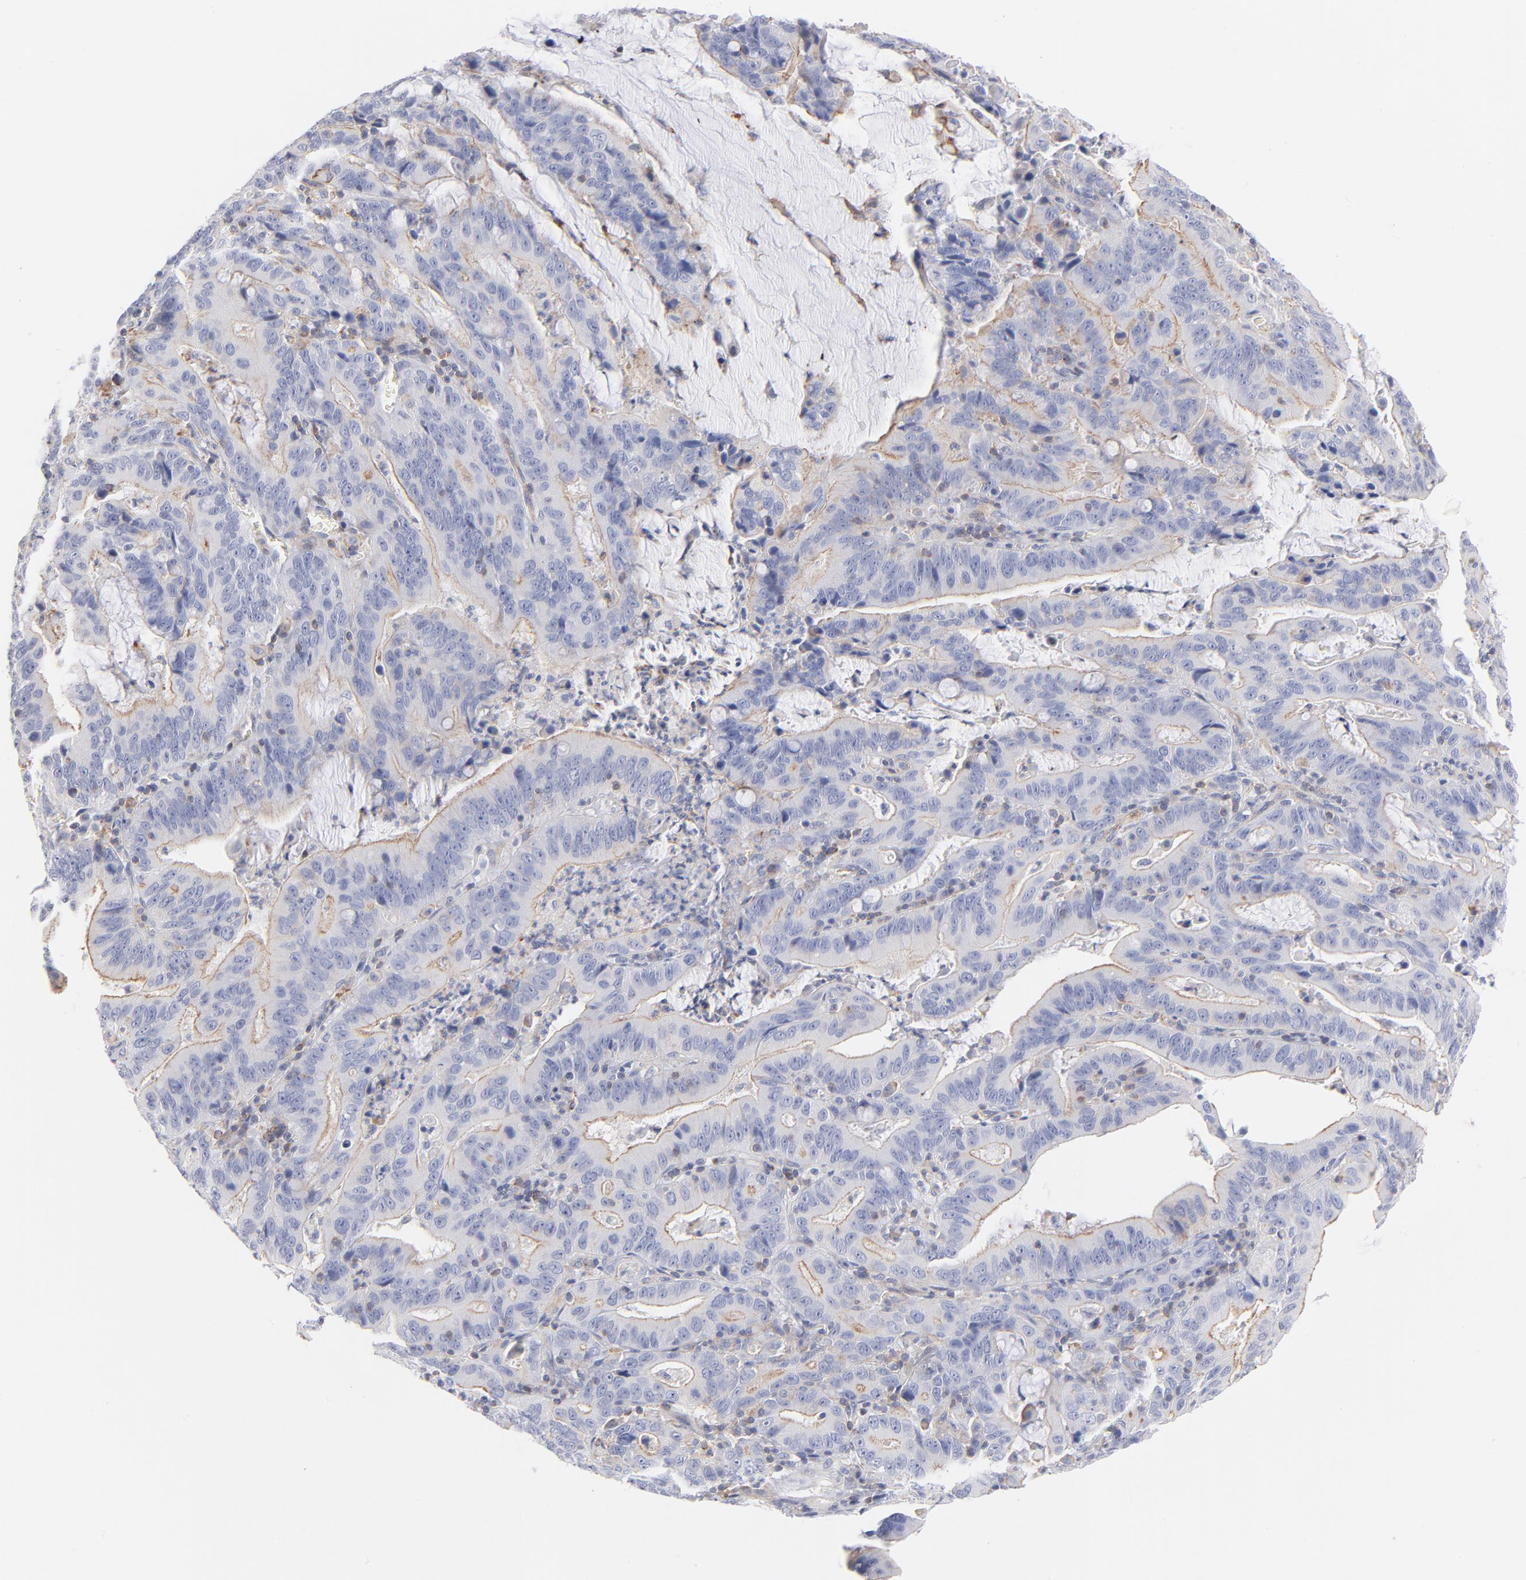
{"staining": {"intensity": "moderate", "quantity": "25%-75%", "location": "cytoplasmic/membranous"}, "tissue": "stomach cancer", "cell_type": "Tumor cells", "image_type": "cancer", "snomed": [{"axis": "morphology", "description": "Adenocarcinoma, NOS"}, {"axis": "topography", "description": "Stomach, upper"}], "caption": "Immunohistochemical staining of human adenocarcinoma (stomach) exhibits moderate cytoplasmic/membranous protein staining in about 25%-75% of tumor cells.", "gene": "ACTA2", "patient": {"sex": "male", "age": 63}}